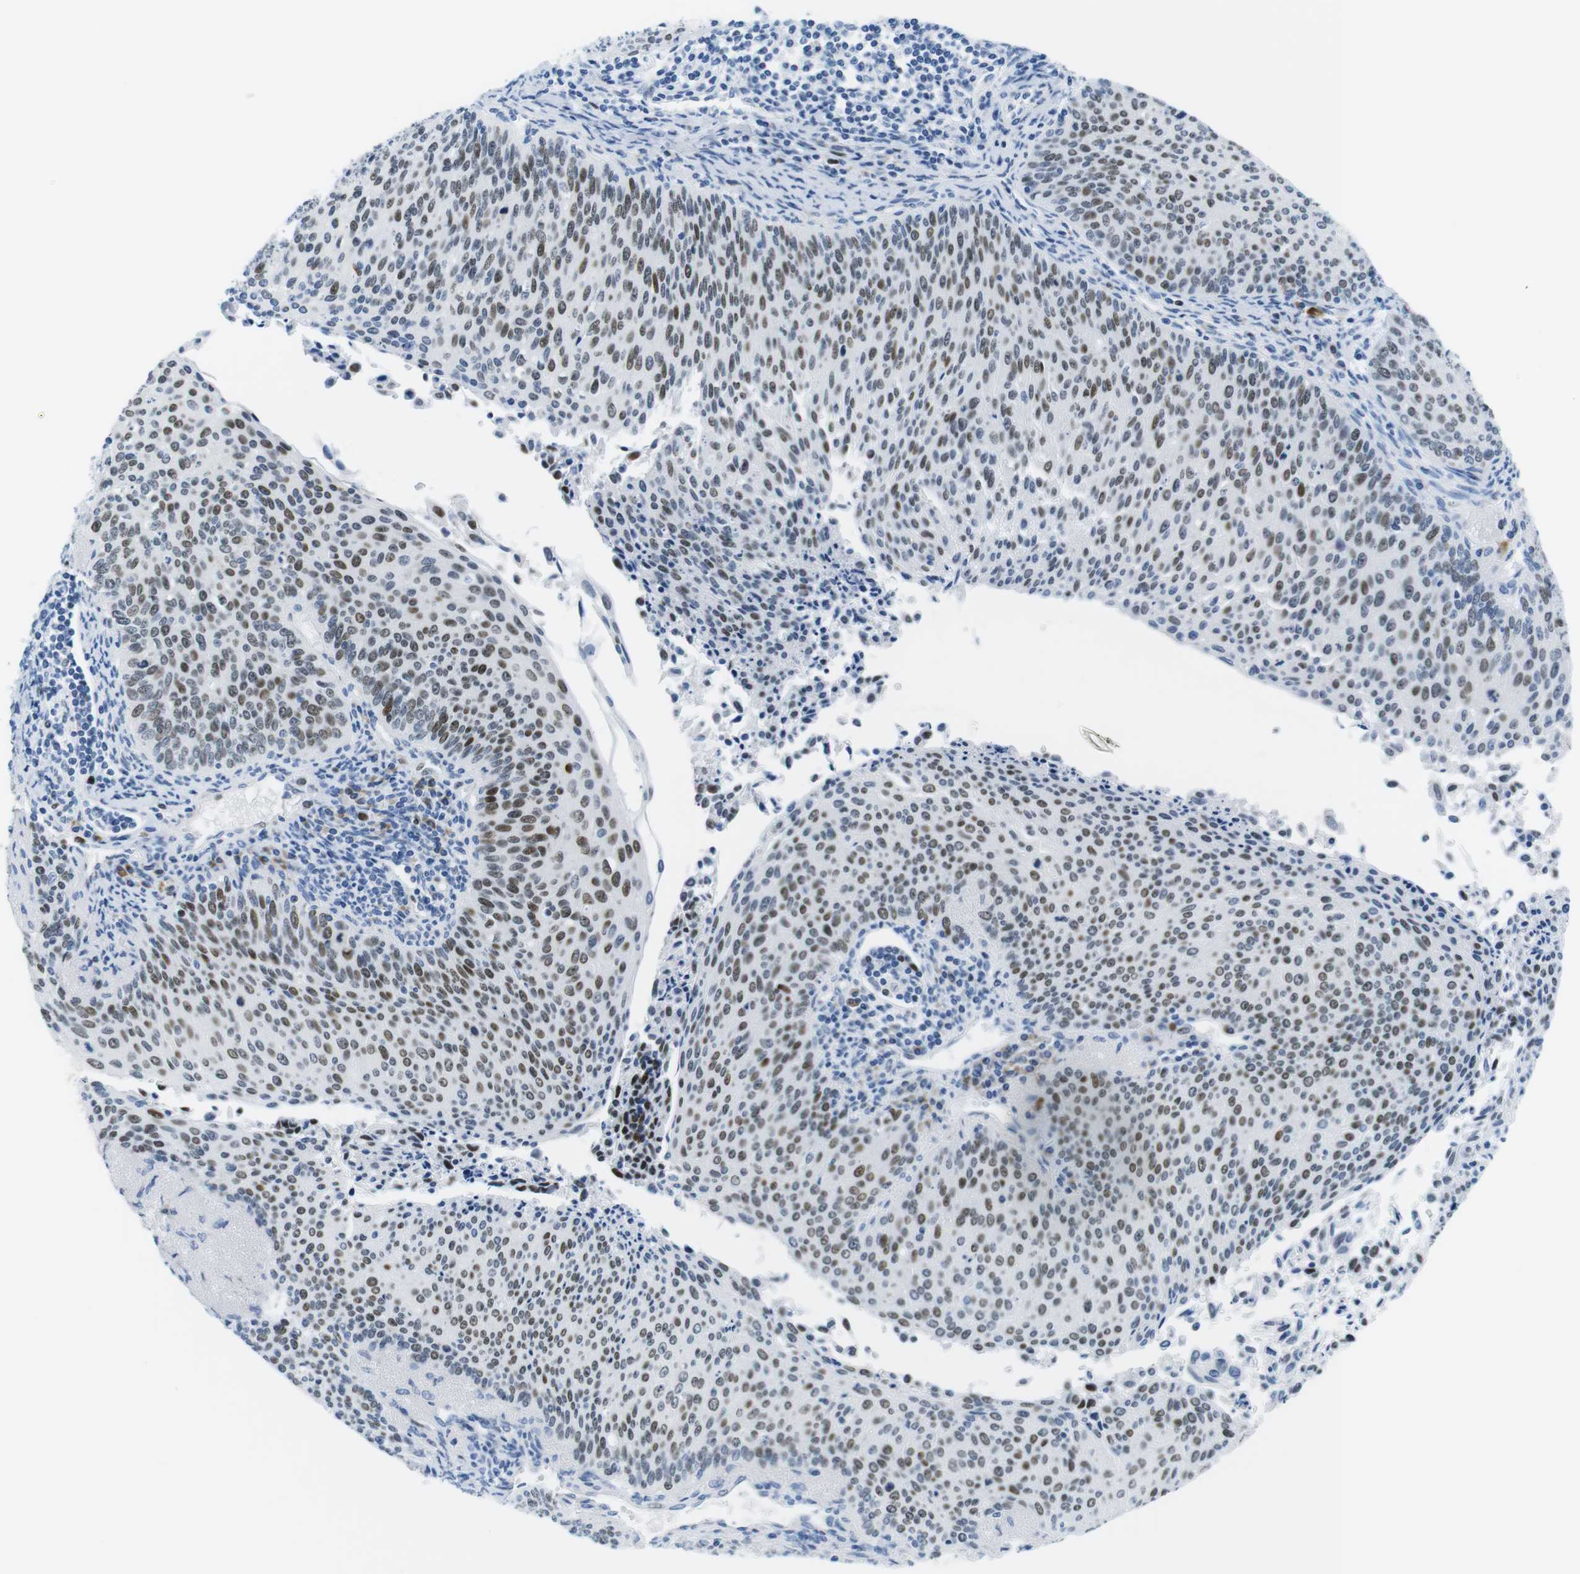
{"staining": {"intensity": "moderate", "quantity": ">75%", "location": "nuclear"}, "tissue": "cervical cancer", "cell_type": "Tumor cells", "image_type": "cancer", "snomed": [{"axis": "morphology", "description": "Squamous cell carcinoma, NOS"}, {"axis": "topography", "description": "Cervix"}], "caption": "Immunohistochemical staining of cervical cancer (squamous cell carcinoma) exhibits medium levels of moderate nuclear expression in about >75% of tumor cells.", "gene": "CHAF1A", "patient": {"sex": "female", "age": 55}}